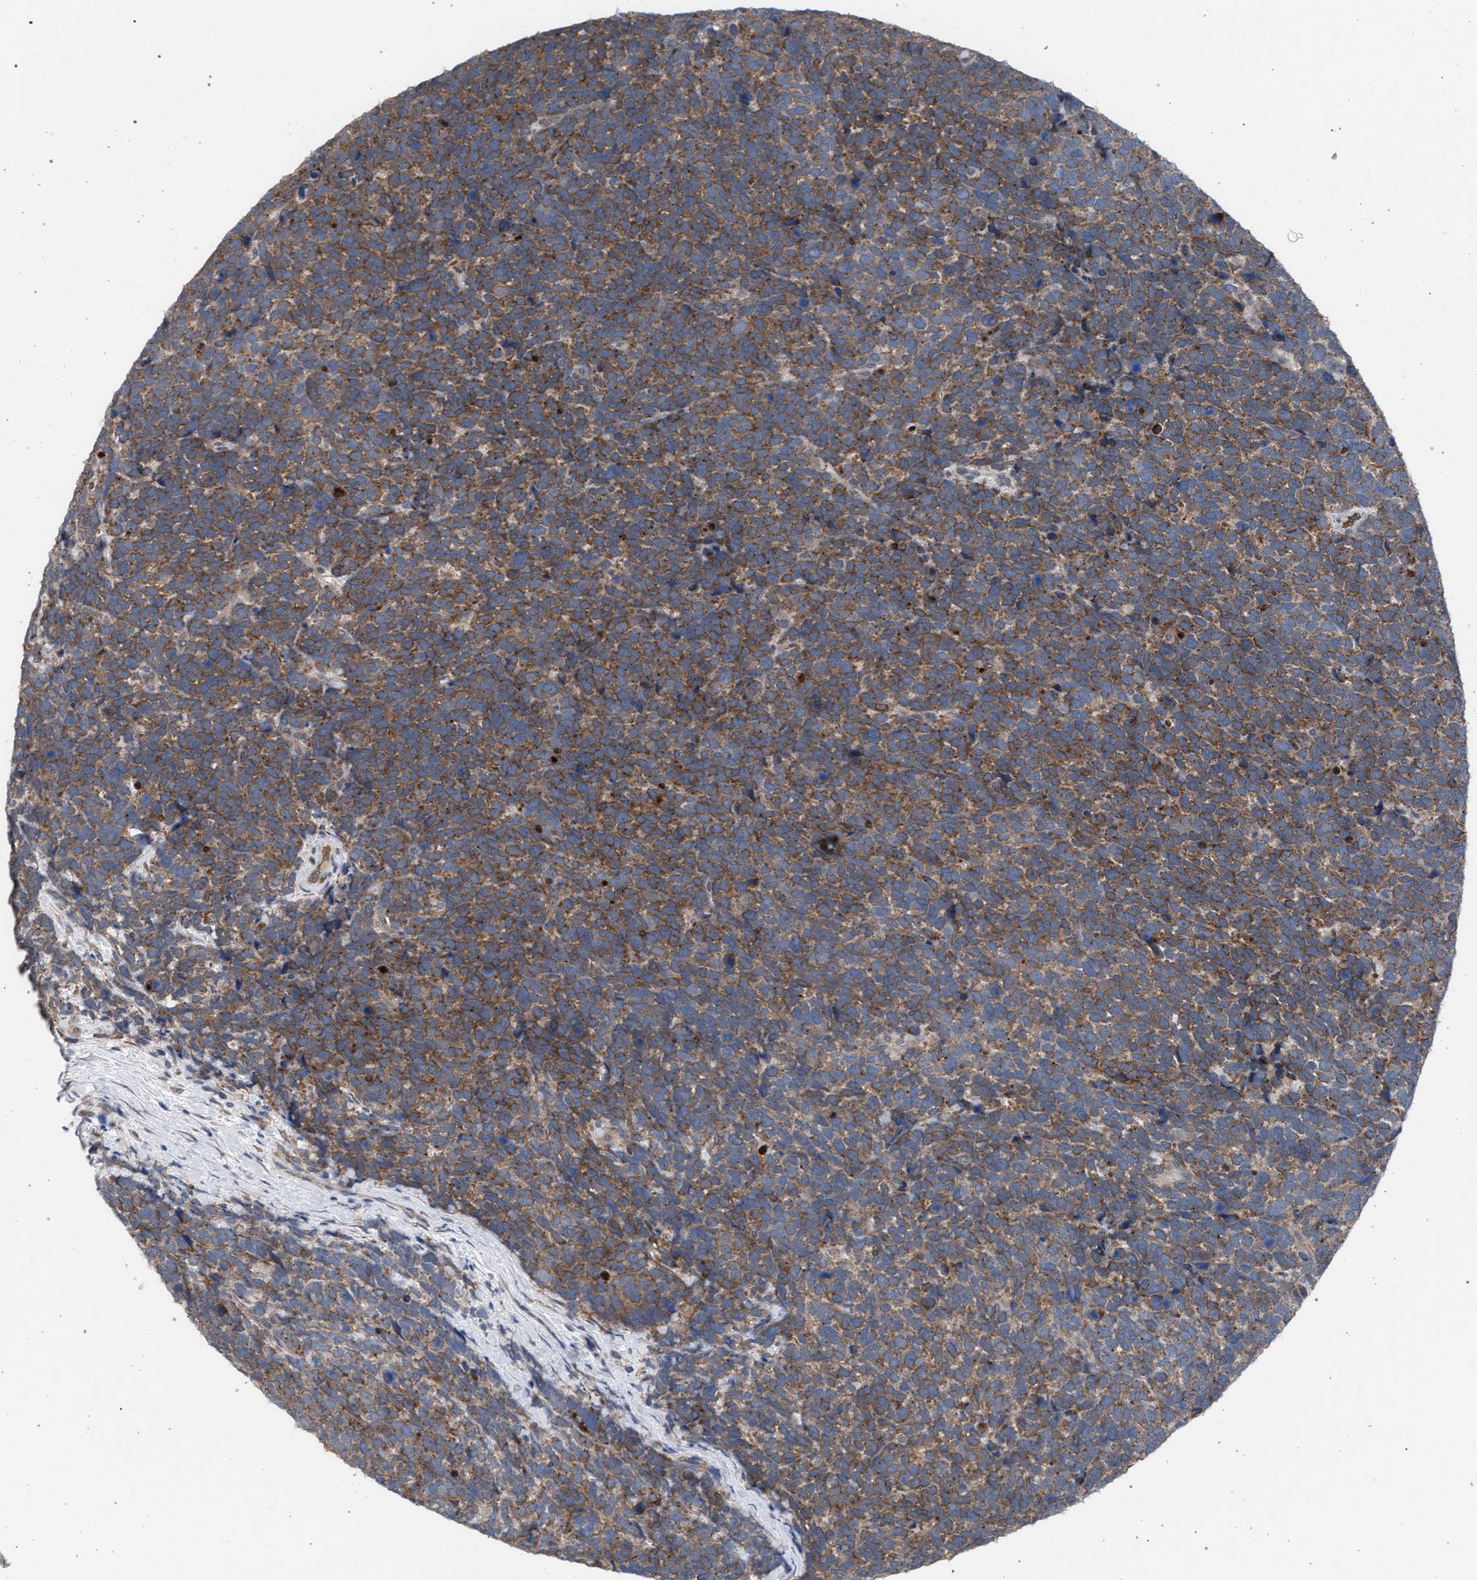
{"staining": {"intensity": "weak", "quantity": ">75%", "location": "cytoplasmic/membranous"}, "tissue": "urothelial cancer", "cell_type": "Tumor cells", "image_type": "cancer", "snomed": [{"axis": "morphology", "description": "Urothelial carcinoma, High grade"}, {"axis": "topography", "description": "Urinary bladder"}], "caption": "Immunohistochemical staining of human urothelial cancer demonstrates low levels of weak cytoplasmic/membranous positivity in approximately >75% of tumor cells. Immunohistochemistry (ihc) stains the protein of interest in brown and the nuclei are stained blue.", "gene": "ARPC5L", "patient": {"sex": "female", "age": 82}}